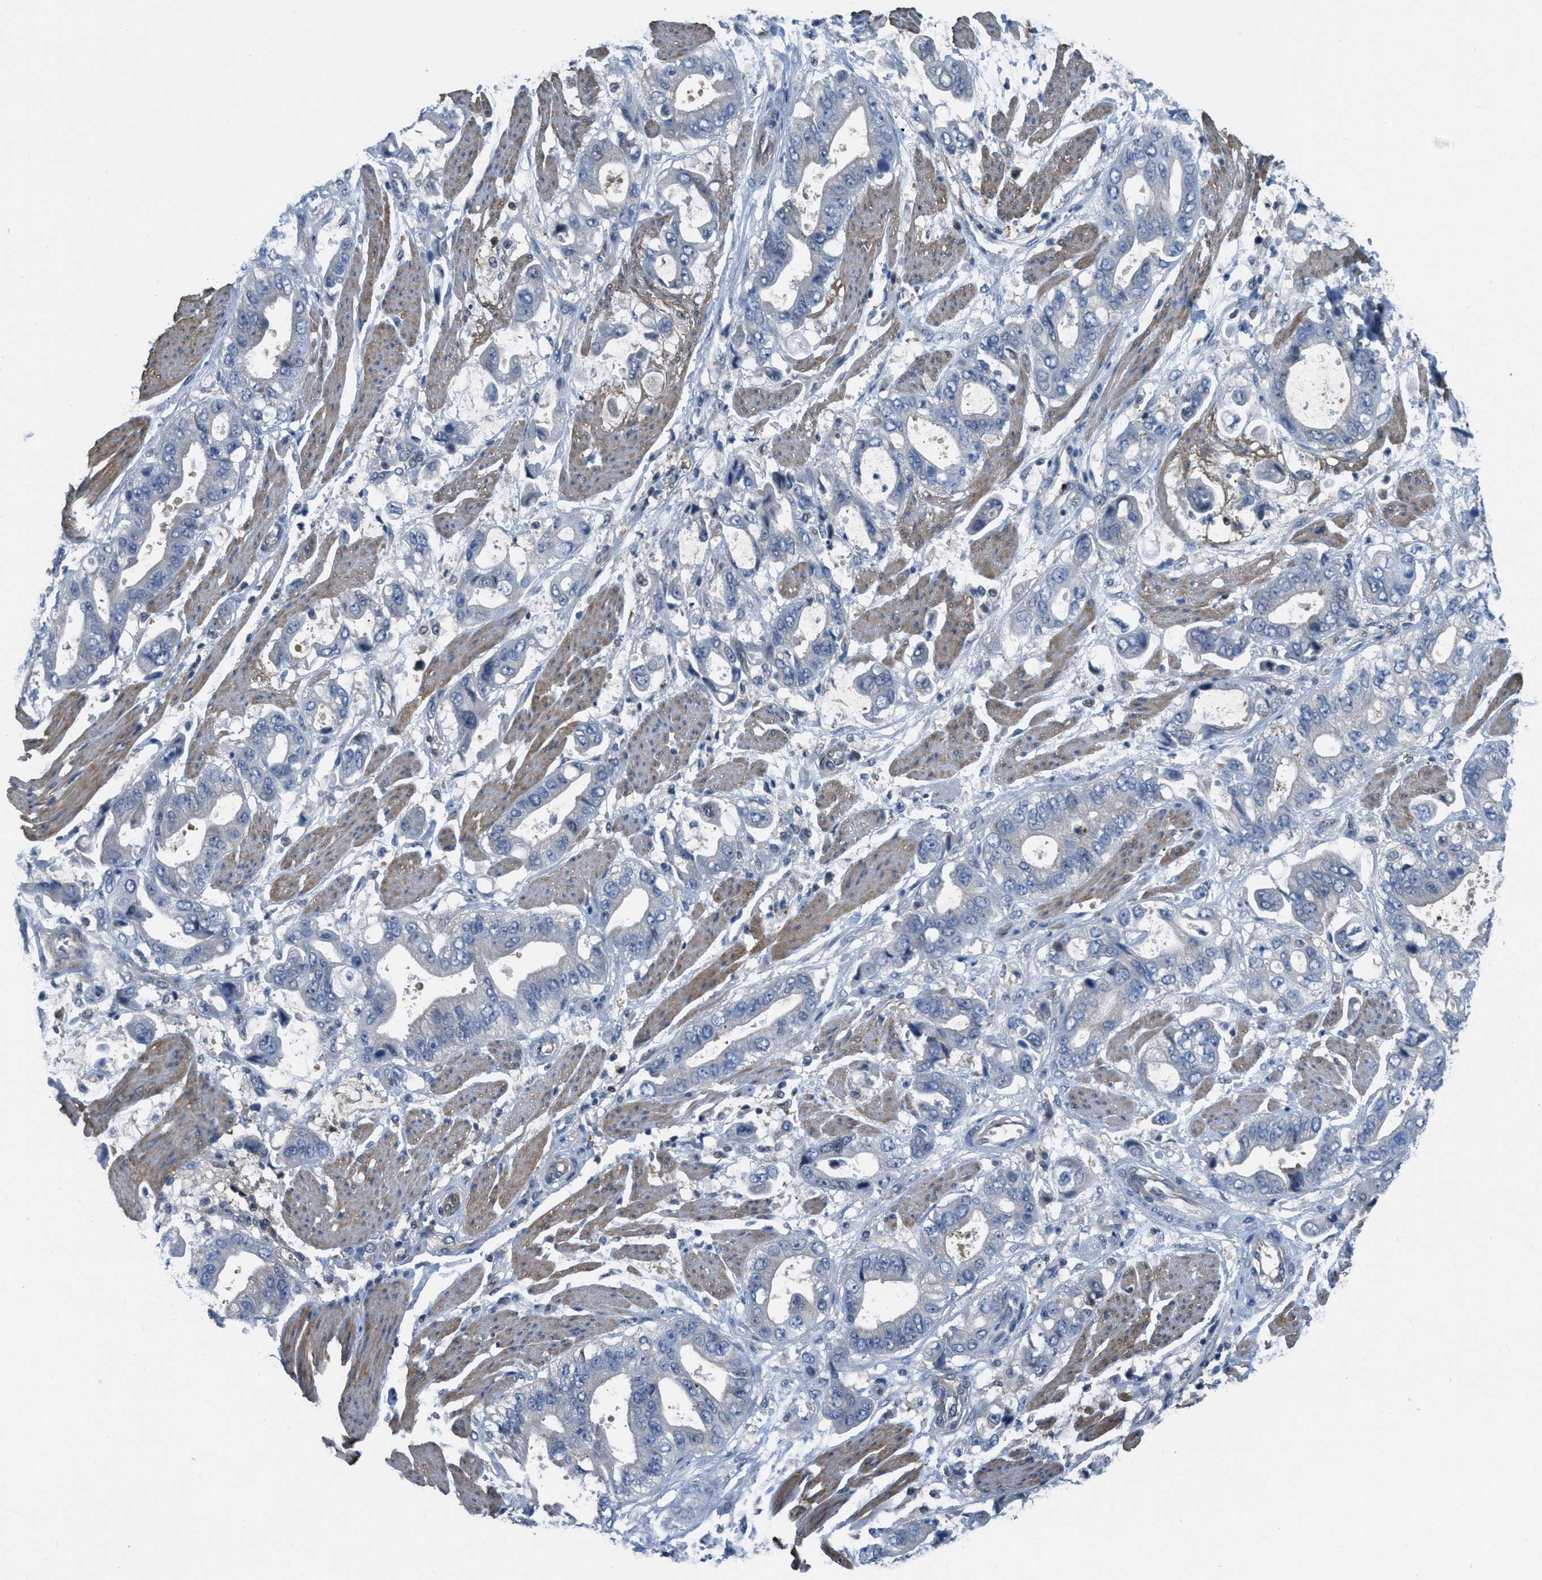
{"staining": {"intensity": "negative", "quantity": "none", "location": "none"}, "tissue": "stomach cancer", "cell_type": "Tumor cells", "image_type": "cancer", "snomed": [{"axis": "morphology", "description": "Normal tissue, NOS"}, {"axis": "morphology", "description": "Adenocarcinoma, NOS"}, {"axis": "topography", "description": "Stomach"}], "caption": "There is no significant expression in tumor cells of stomach adenocarcinoma.", "gene": "PIP5K1C", "patient": {"sex": "male", "age": 62}}